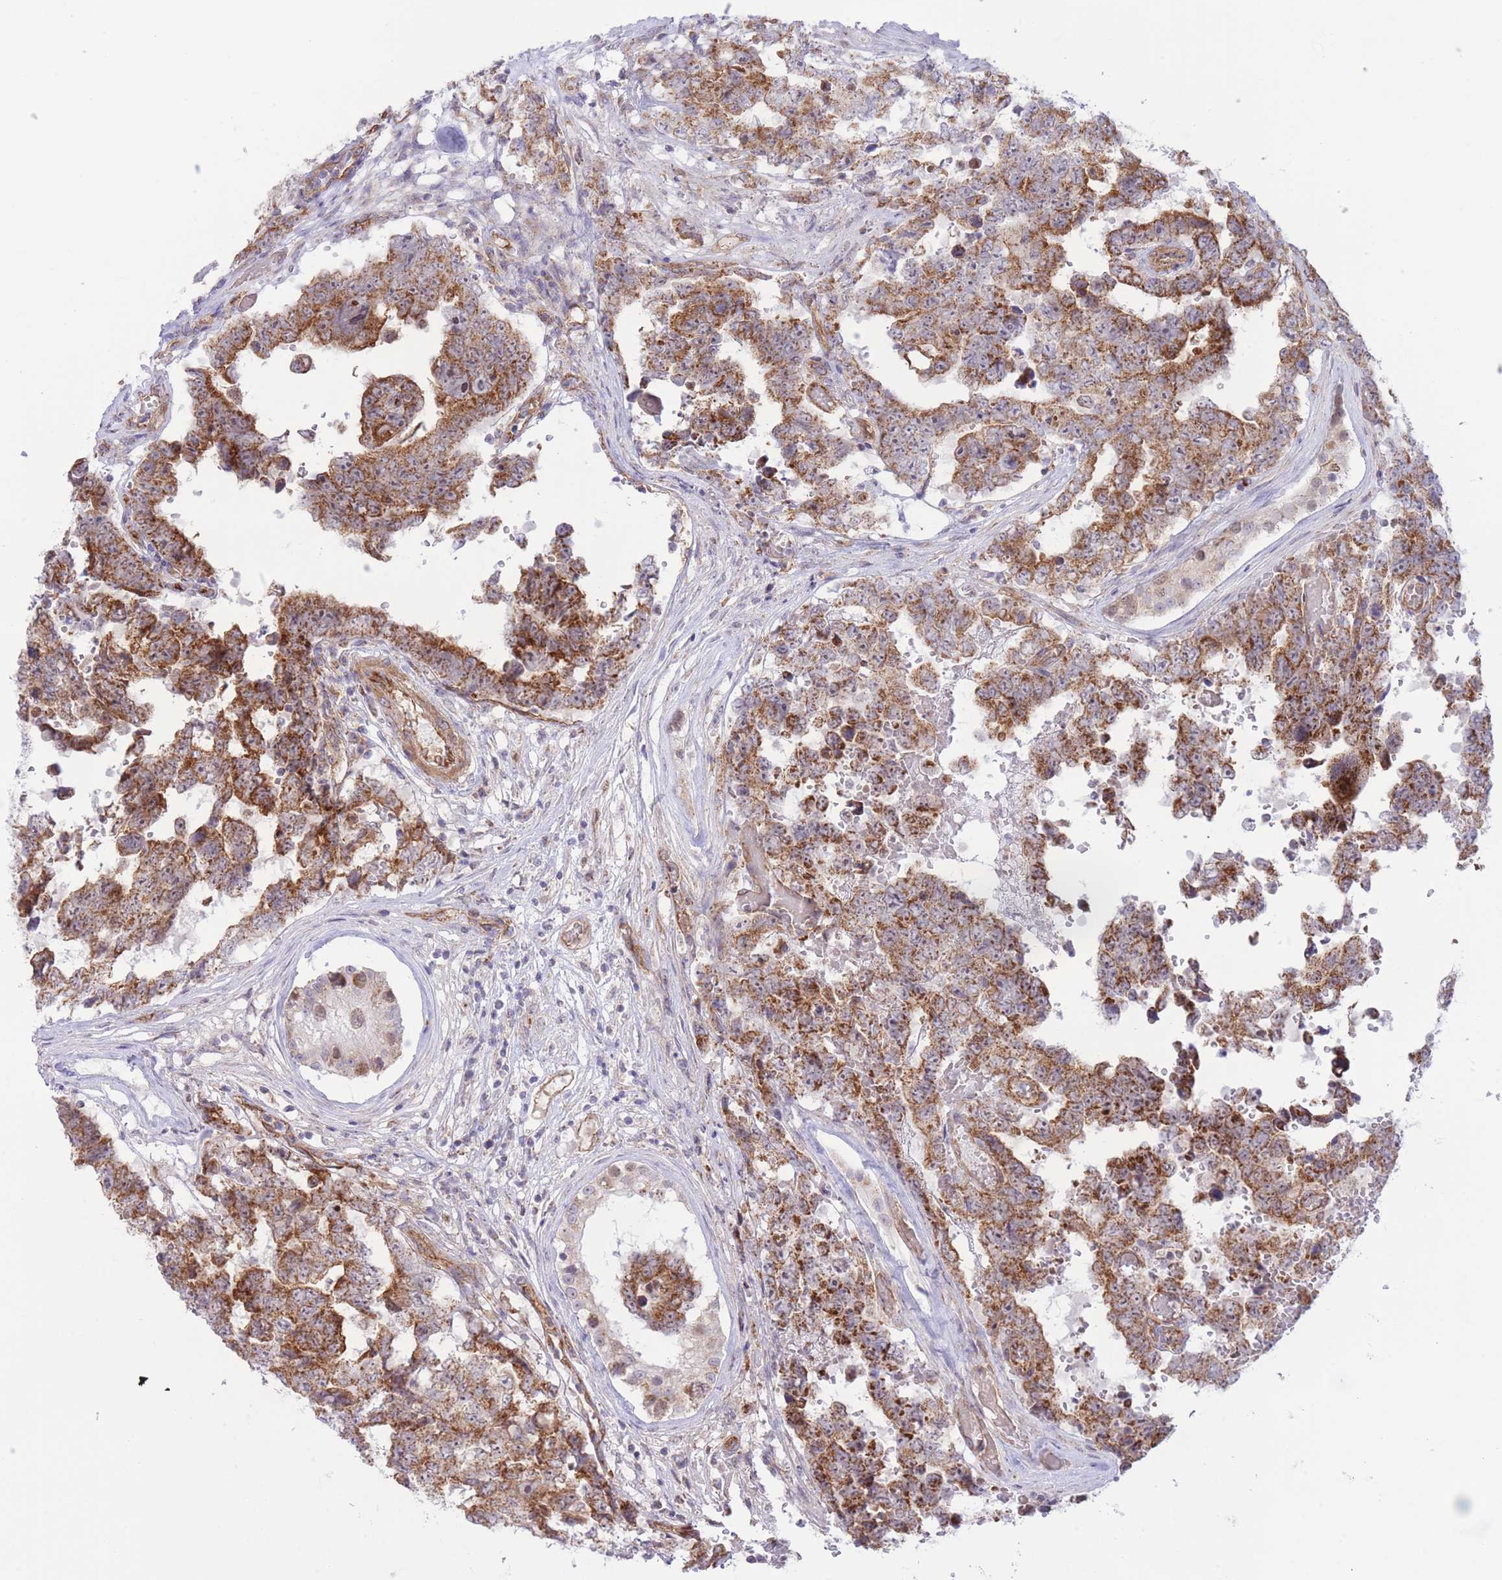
{"staining": {"intensity": "strong", "quantity": ">75%", "location": "cytoplasmic/membranous"}, "tissue": "testis cancer", "cell_type": "Tumor cells", "image_type": "cancer", "snomed": [{"axis": "morphology", "description": "Normal tissue, NOS"}, {"axis": "morphology", "description": "Carcinoma, Embryonal, NOS"}, {"axis": "topography", "description": "Testis"}, {"axis": "topography", "description": "Epididymis"}], "caption": "Embryonal carcinoma (testis) stained for a protein displays strong cytoplasmic/membranous positivity in tumor cells.", "gene": "MRPS31", "patient": {"sex": "male", "age": 25}}